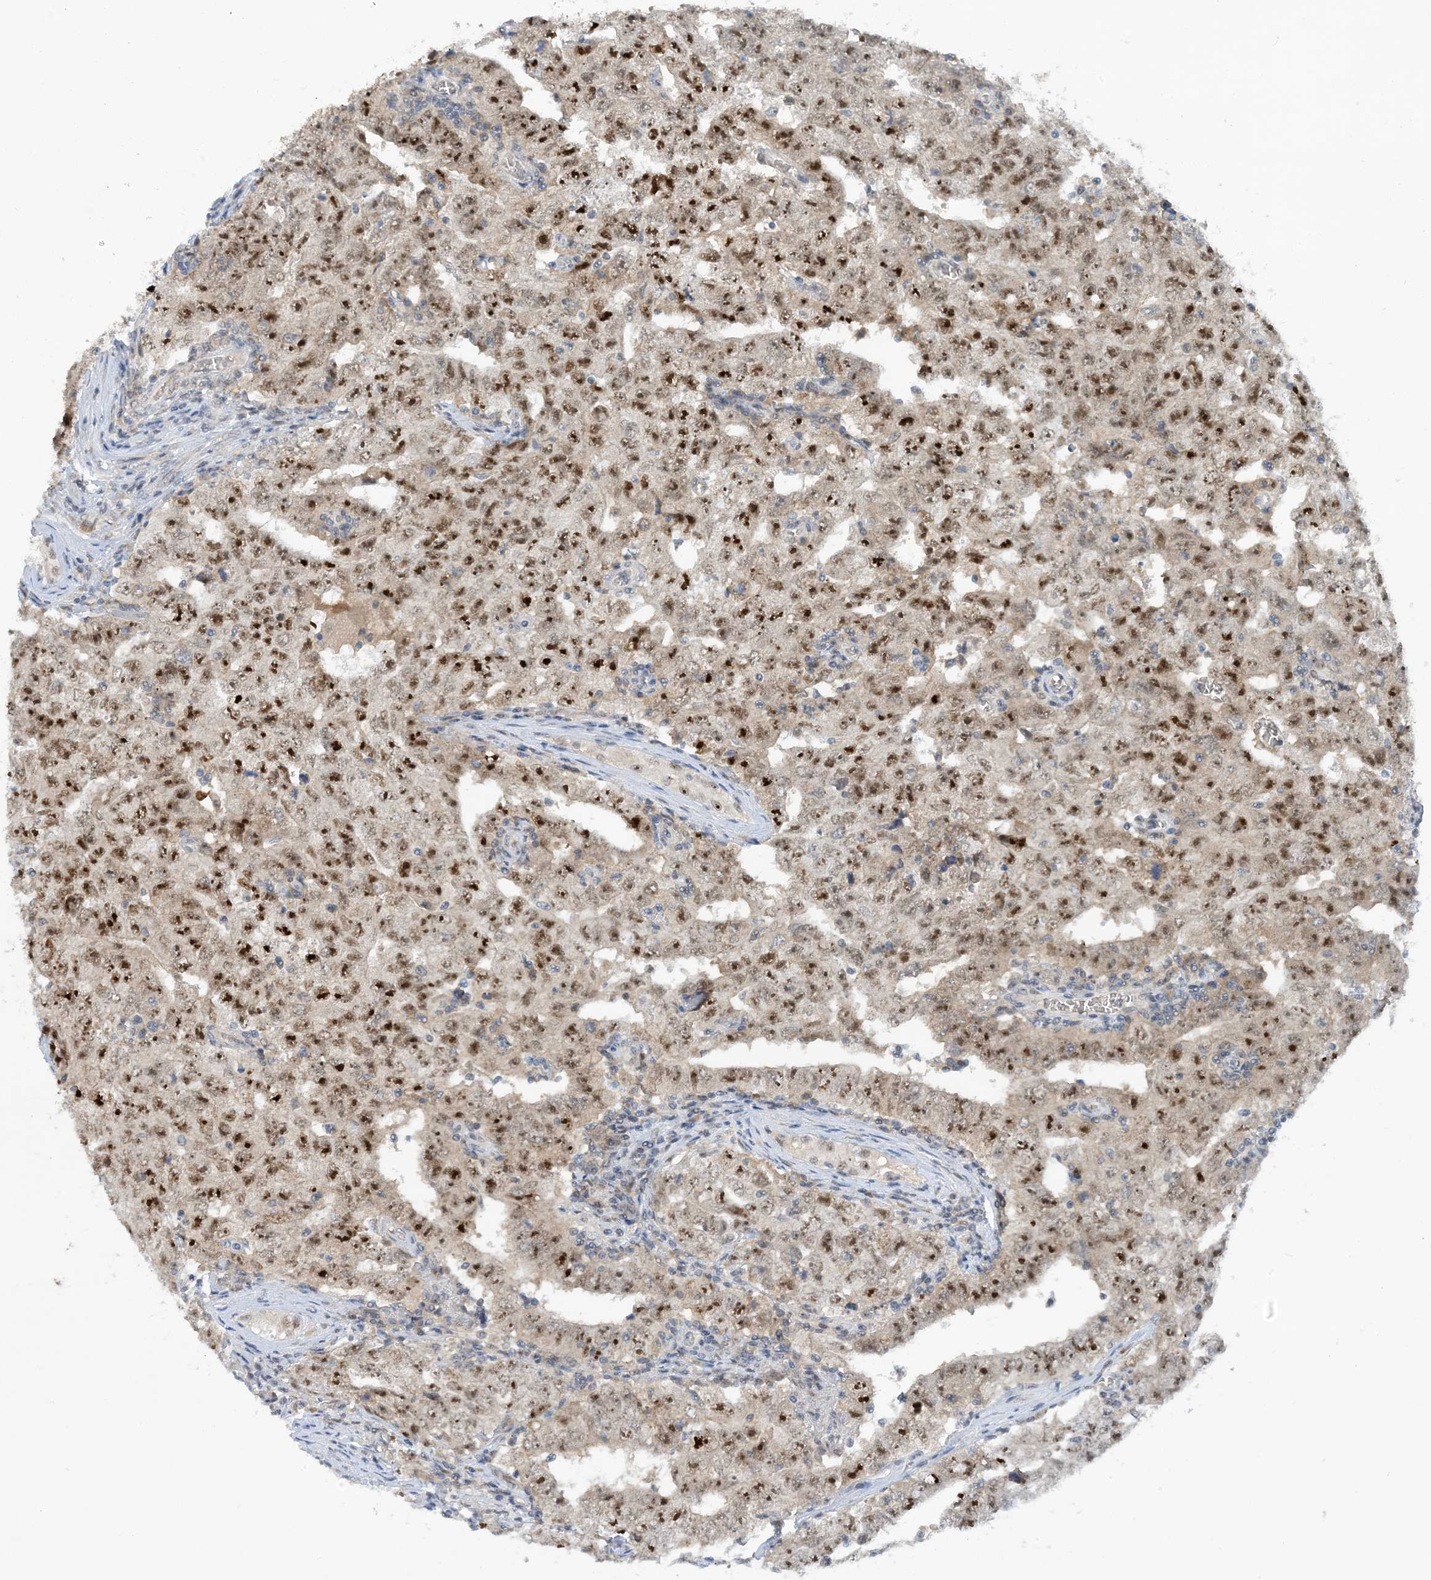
{"staining": {"intensity": "strong", "quantity": ">75%", "location": "nuclear"}, "tissue": "testis cancer", "cell_type": "Tumor cells", "image_type": "cancer", "snomed": [{"axis": "morphology", "description": "Carcinoma, Embryonal, NOS"}, {"axis": "topography", "description": "Testis"}], "caption": "Human testis embryonal carcinoma stained with a protein marker displays strong staining in tumor cells.", "gene": "UBE2E1", "patient": {"sex": "male", "age": 26}}